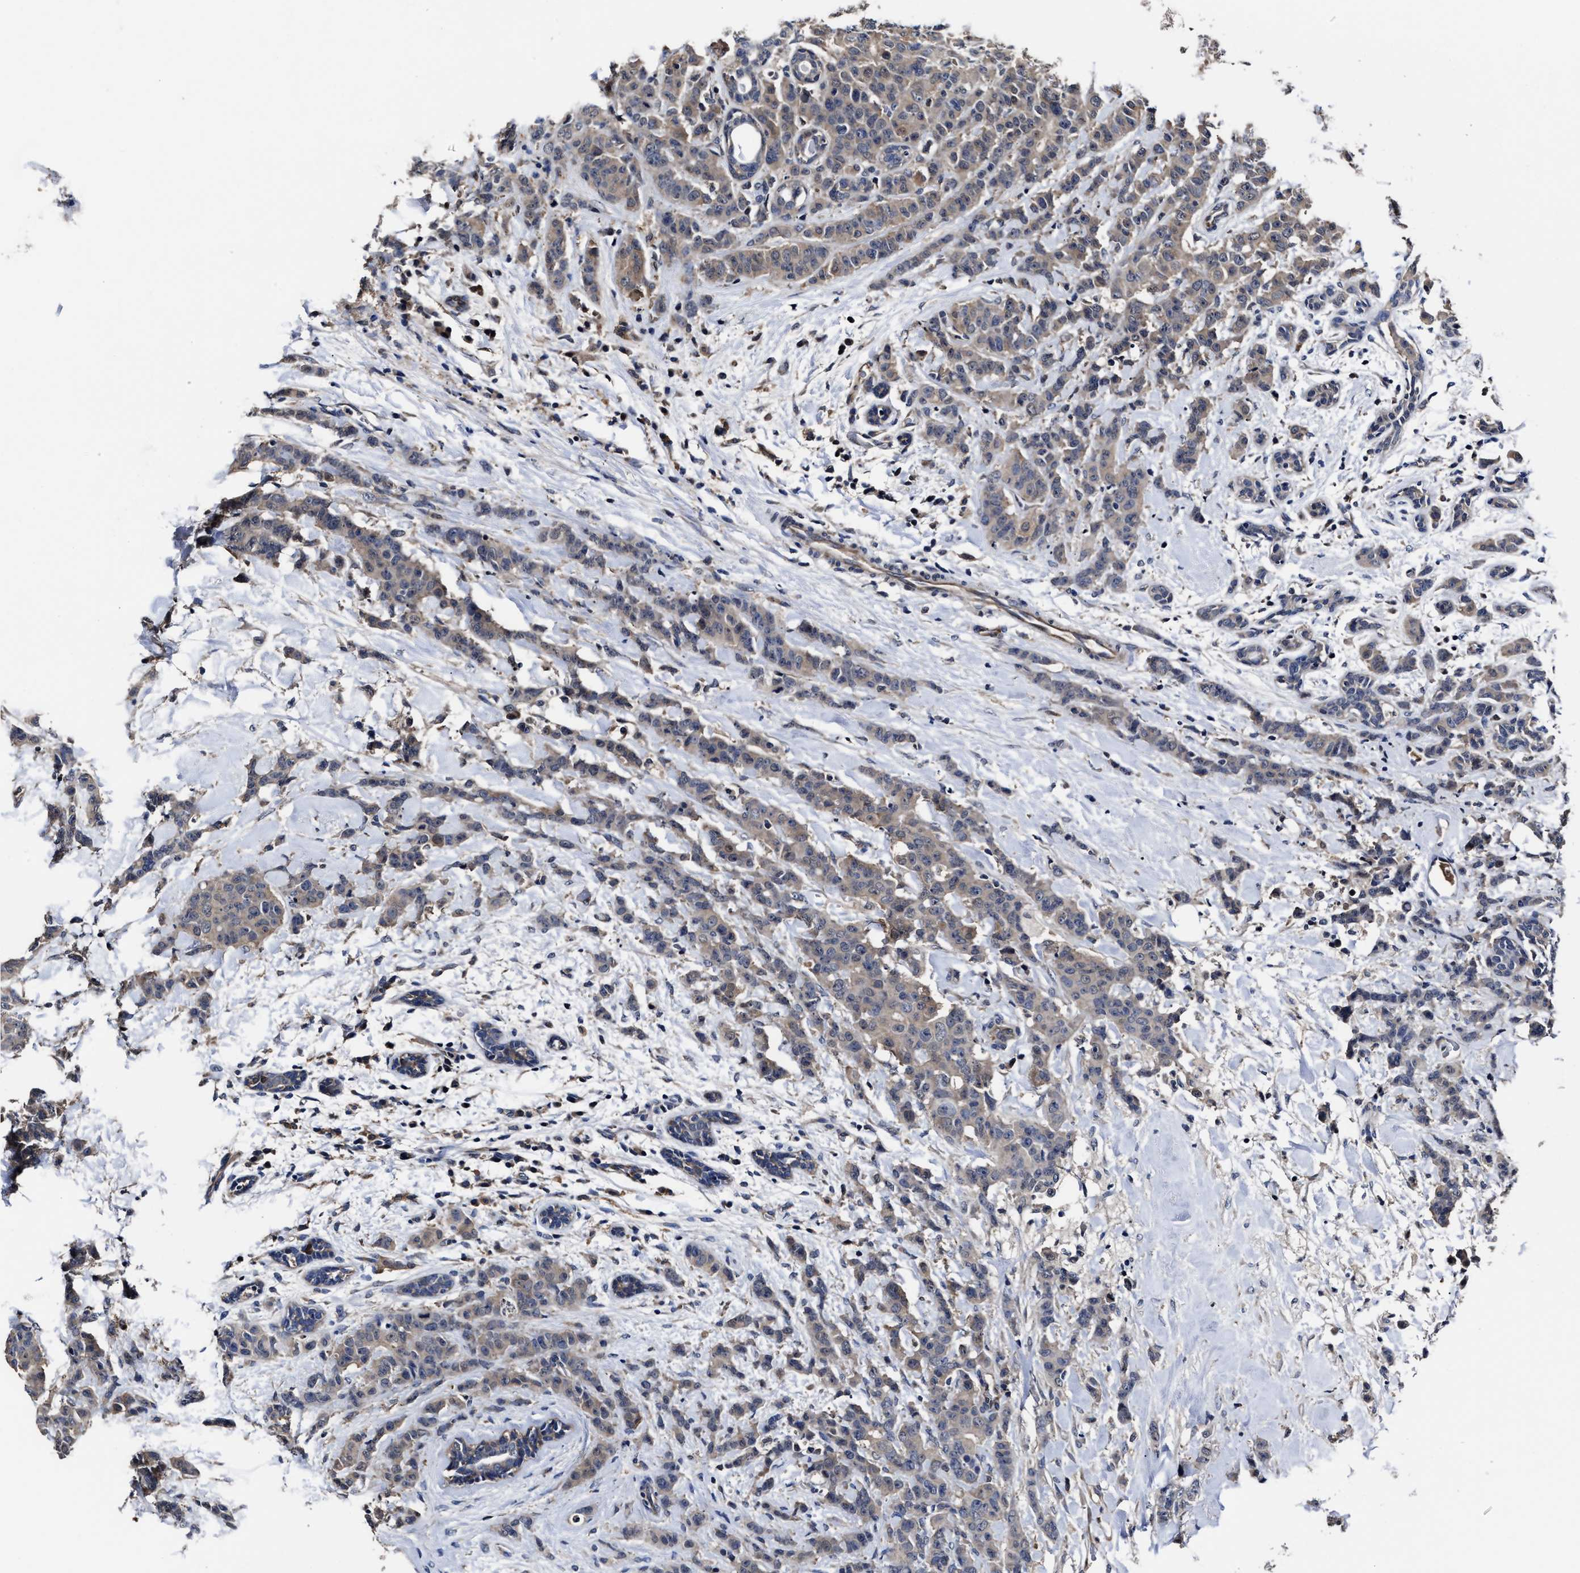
{"staining": {"intensity": "weak", "quantity": "25%-75%", "location": "cytoplasmic/membranous"}, "tissue": "breast cancer", "cell_type": "Tumor cells", "image_type": "cancer", "snomed": [{"axis": "morphology", "description": "Normal tissue, NOS"}, {"axis": "morphology", "description": "Duct carcinoma"}, {"axis": "topography", "description": "Breast"}], "caption": "Breast invasive ductal carcinoma stained with DAB immunohistochemistry (IHC) demonstrates low levels of weak cytoplasmic/membranous expression in about 25%-75% of tumor cells.", "gene": "SOCS5", "patient": {"sex": "female", "age": 40}}